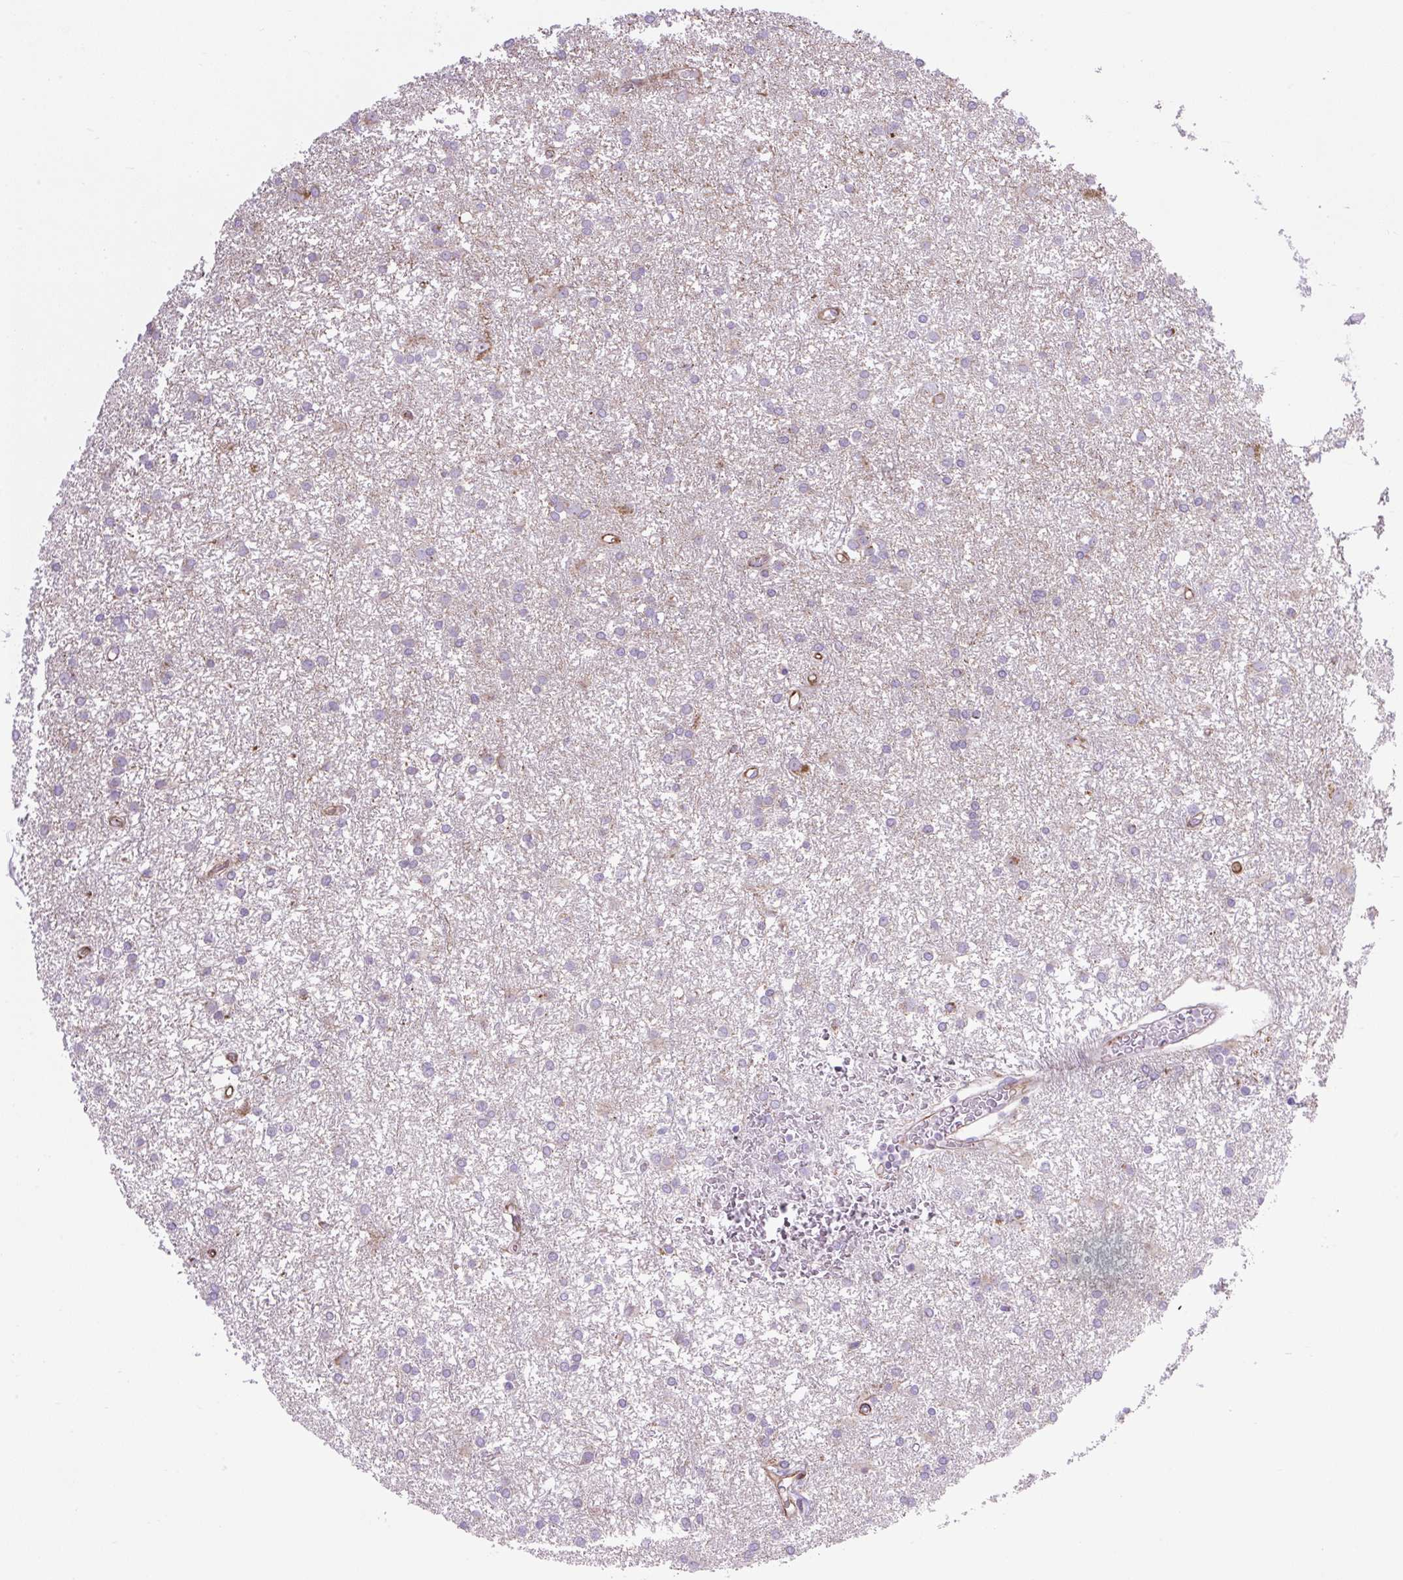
{"staining": {"intensity": "negative", "quantity": "none", "location": "none"}, "tissue": "glioma", "cell_type": "Tumor cells", "image_type": "cancer", "snomed": [{"axis": "morphology", "description": "Glioma, malignant, High grade"}, {"axis": "topography", "description": "Brain"}], "caption": "IHC histopathology image of neoplastic tissue: human glioma stained with DAB reveals no significant protein positivity in tumor cells. (DAB immunohistochemistry, high magnification).", "gene": "RNASE10", "patient": {"sex": "female", "age": 50}}